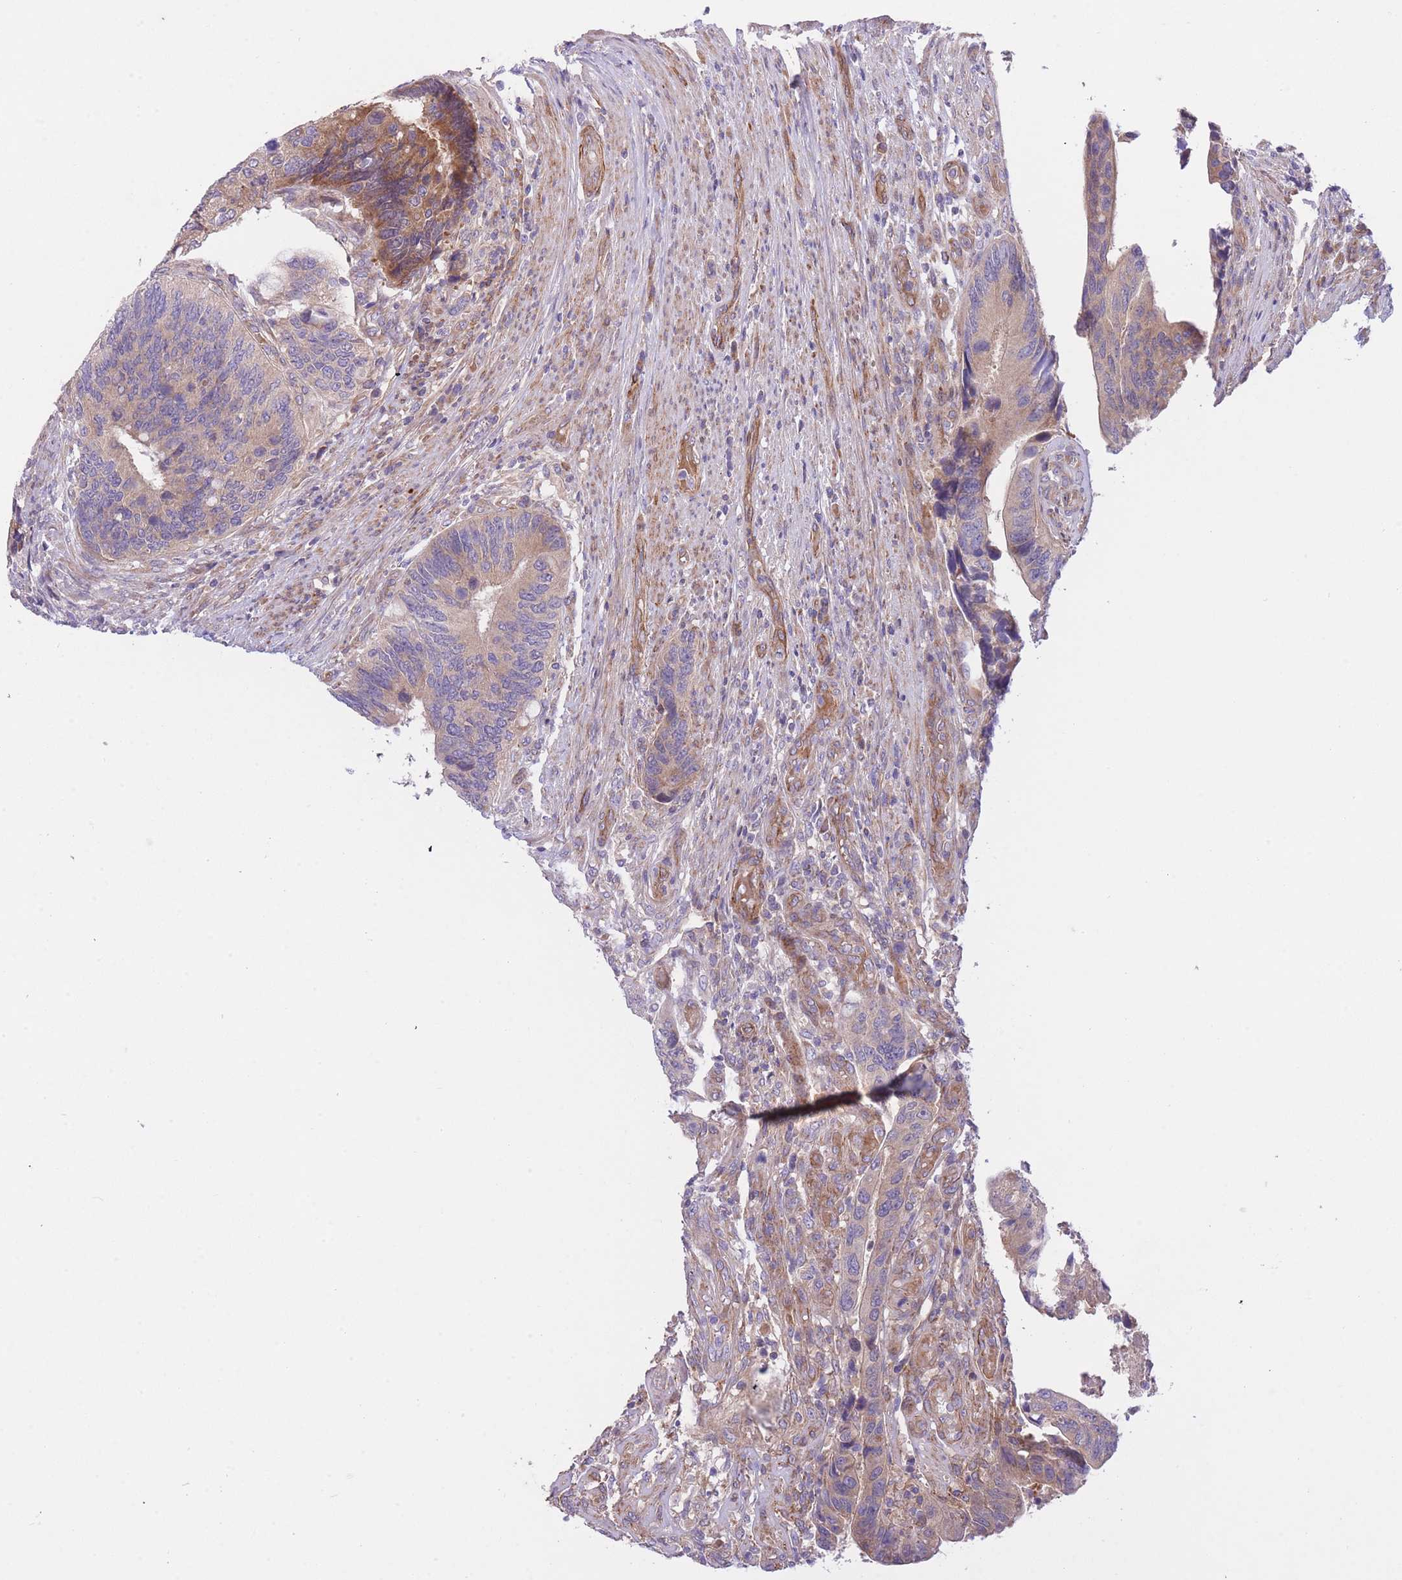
{"staining": {"intensity": "moderate", "quantity": "<25%", "location": "cytoplasmic/membranous"}, "tissue": "colorectal cancer", "cell_type": "Tumor cells", "image_type": "cancer", "snomed": [{"axis": "morphology", "description": "Adenocarcinoma, NOS"}, {"axis": "topography", "description": "Colon"}], "caption": "The immunohistochemical stain highlights moderate cytoplasmic/membranous positivity in tumor cells of colorectal adenocarcinoma tissue.", "gene": "CHAC1", "patient": {"sex": "male", "age": 87}}